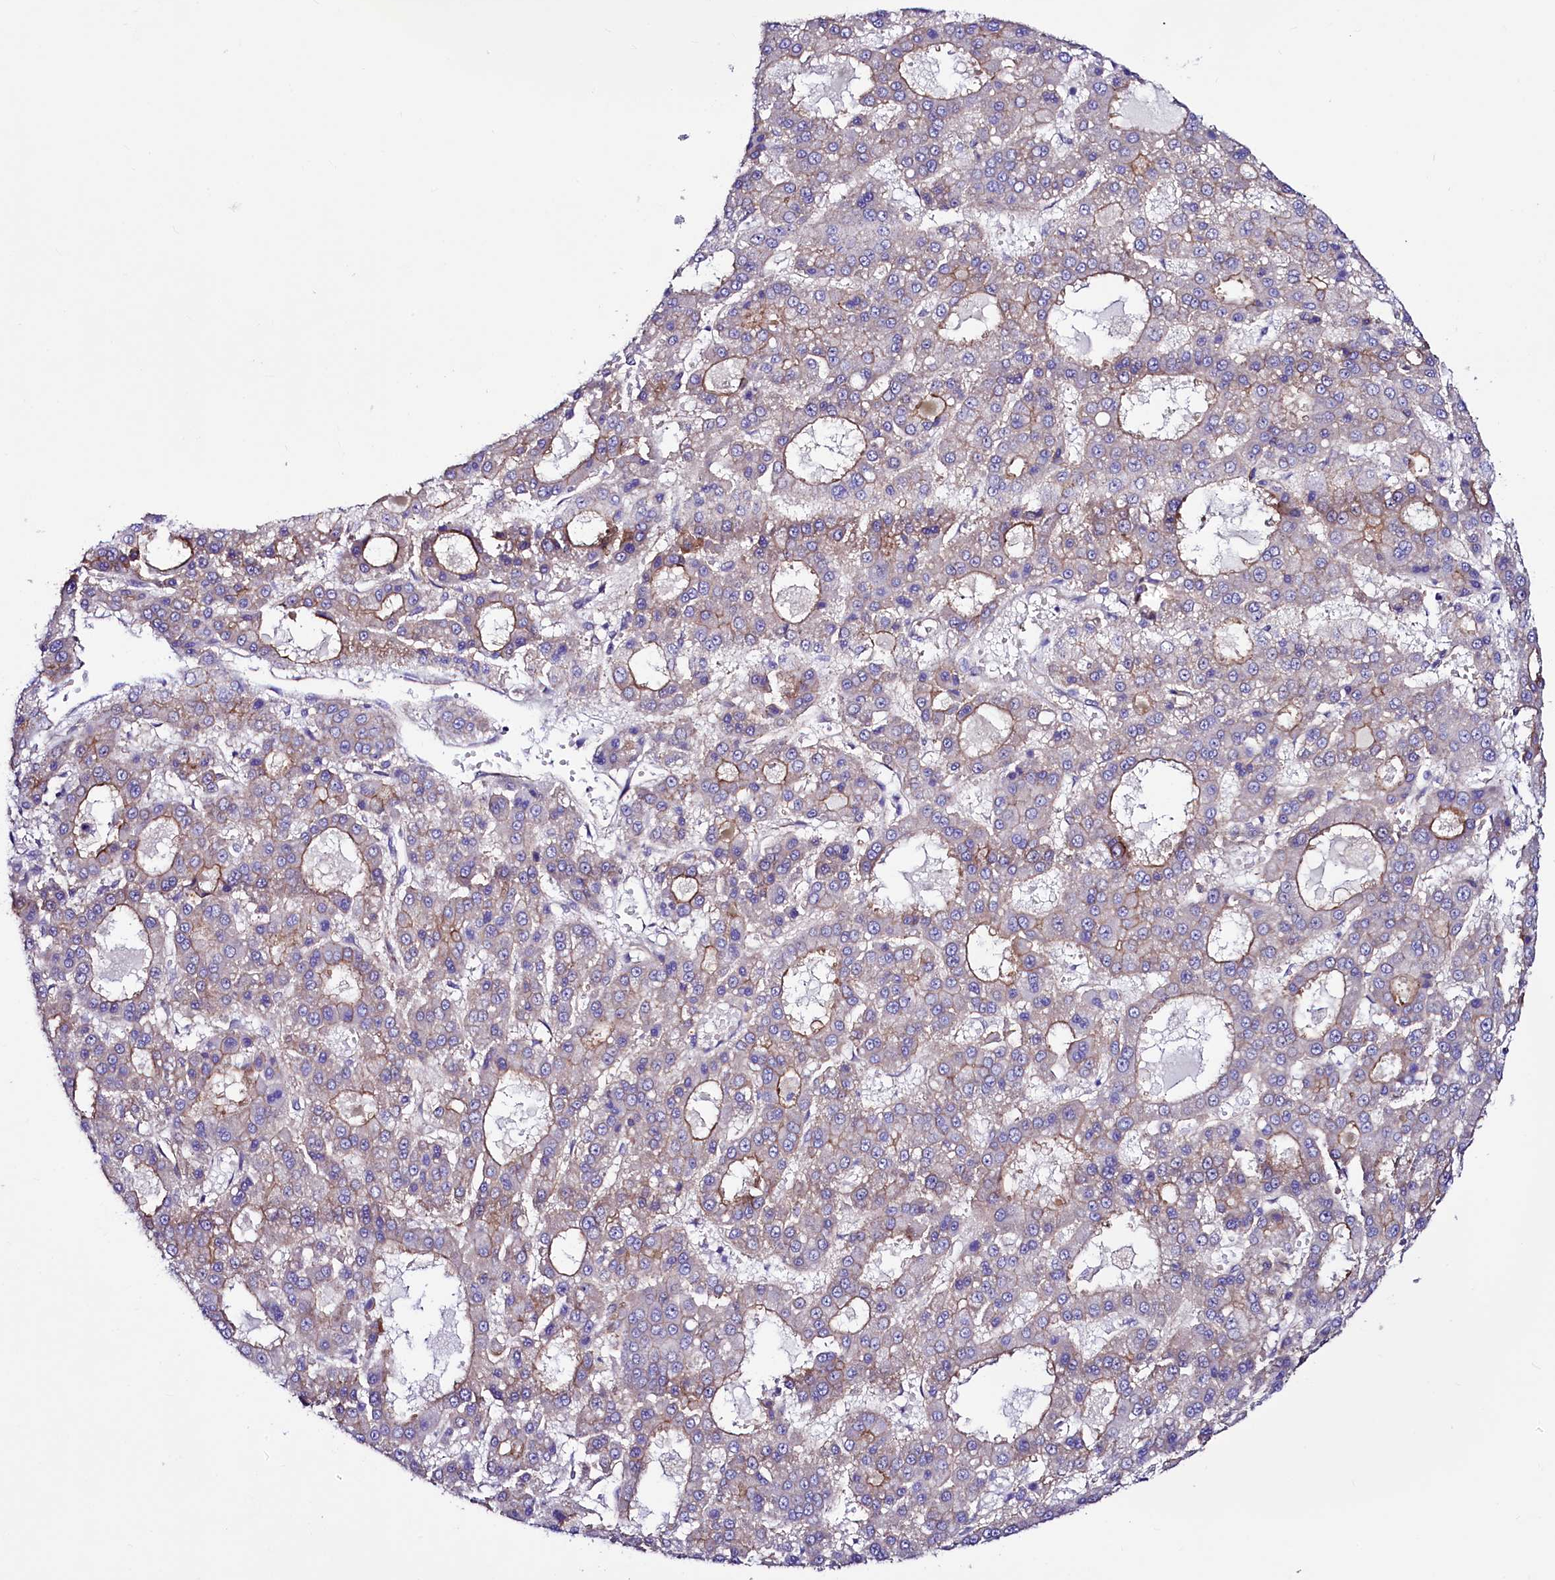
{"staining": {"intensity": "moderate", "quantity": "25%-75%", "location": "cytoplasmic/membranous"}, "tissue": "liver cancer", "cell_type": "Tumor cells", "image_type": "cancer", "snomed": [{"axis": "morphology", "description": "Carcinoma, Hepatocellular, NOS"}, {"axis": "topography", "description": "Liver"}], "caption": "About 25%-75% of tumor cells in human liver cancer demonstrate moderate cytoplasmic/membranous protein staining as visualized by brown immunohistochemical staining.", "gene": "SLF1", "patient": {"sex": "male", "age": 70}}